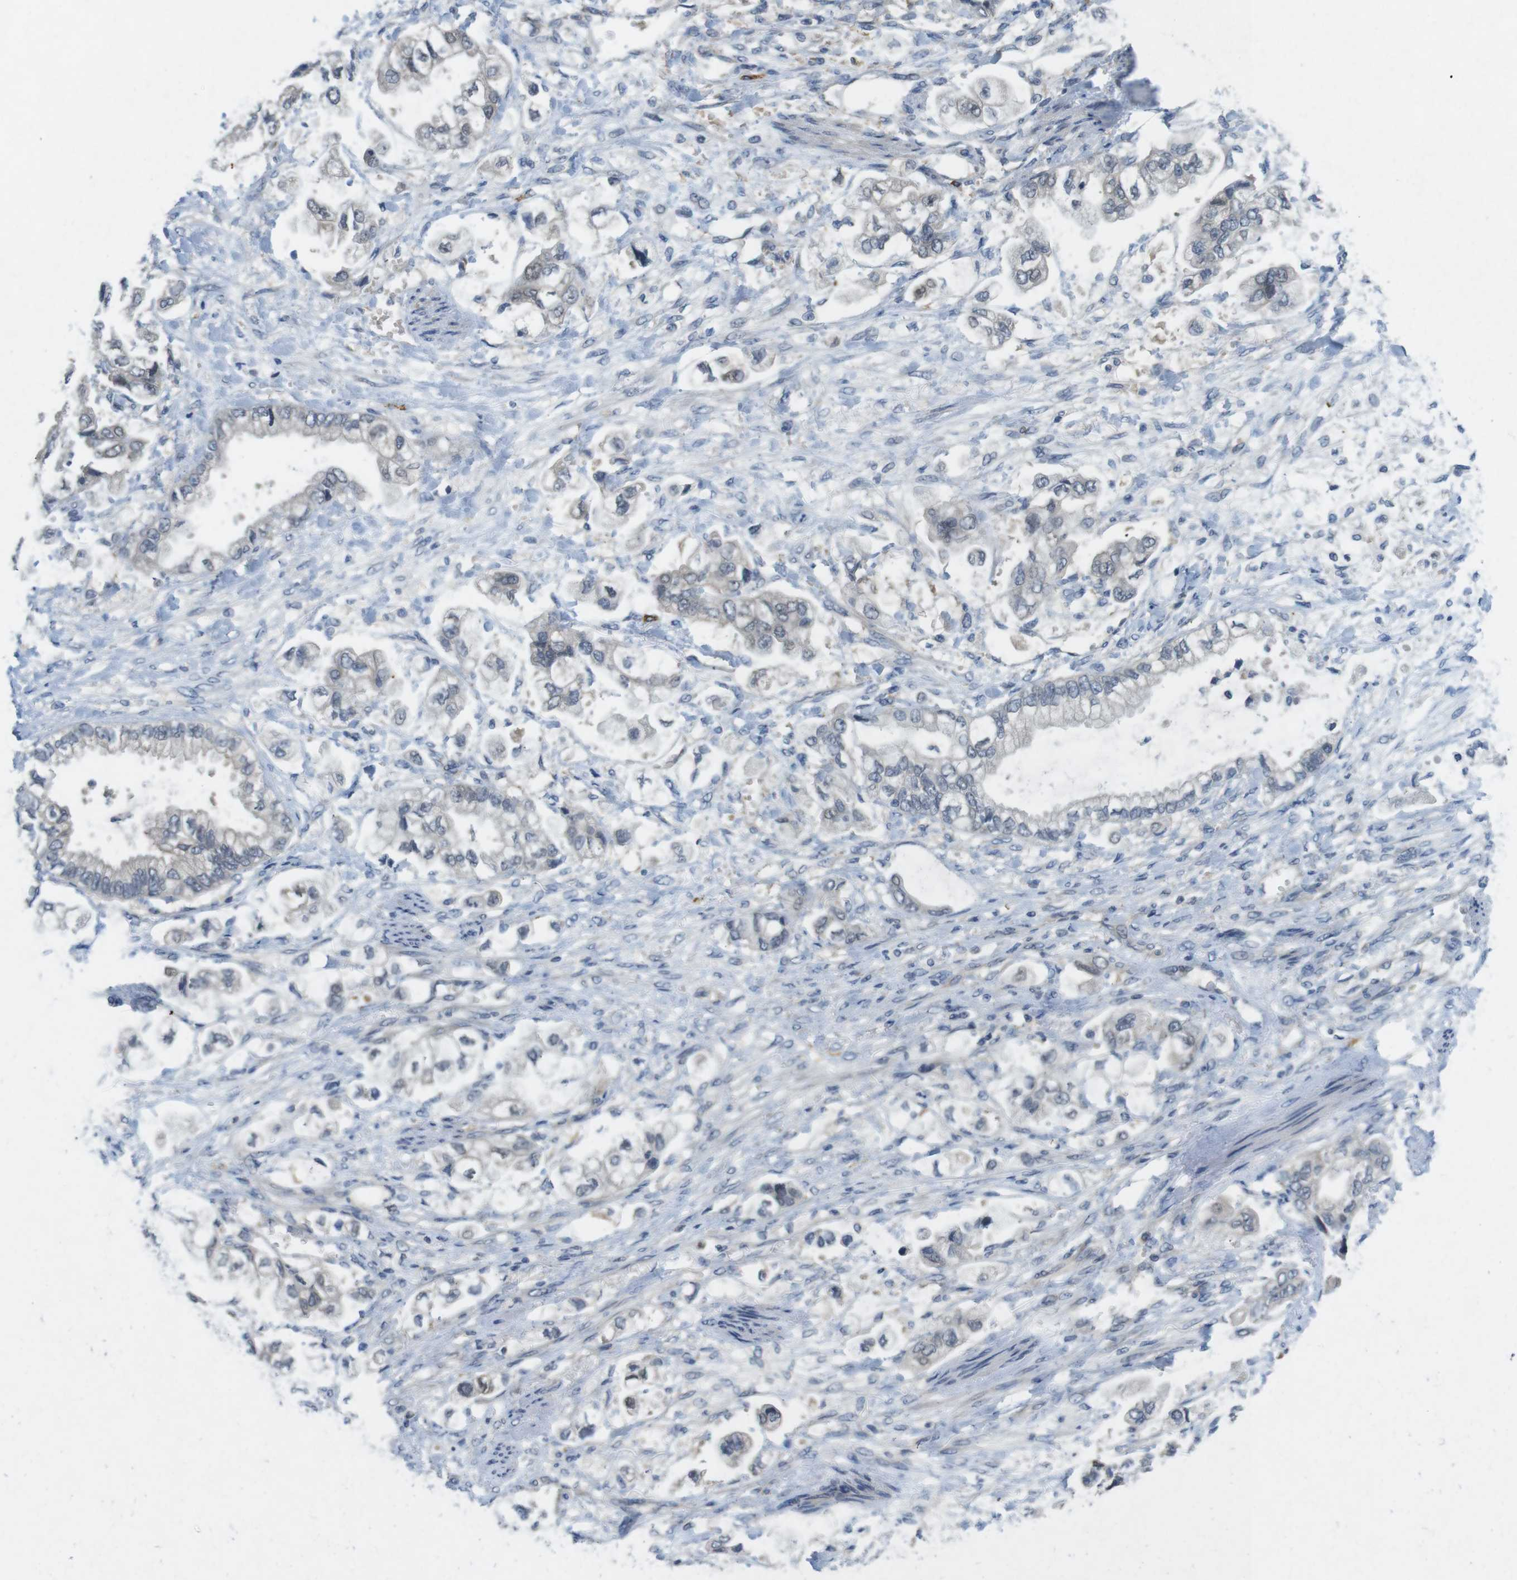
{"staining": {"intensity": "negative", "quantity": "none", "location": "none"}, "tissue": "stomach cancer", "cell_type": "Tumor cells", "image_type": "cancer", "snomed": [{"axis": "morphology", "description": "Normal tissue, NOS"}, {"axis": "morphology", "description": "Adenocarcinoma, NOS"}, {"axis": "topography", "description": "Stomach"}], "caption": "The photomicrograph reveals no staining of tumor cells in stomach cancer.", "gene": "SUGT1", "patient": {"sex": "male", "age": 62}}